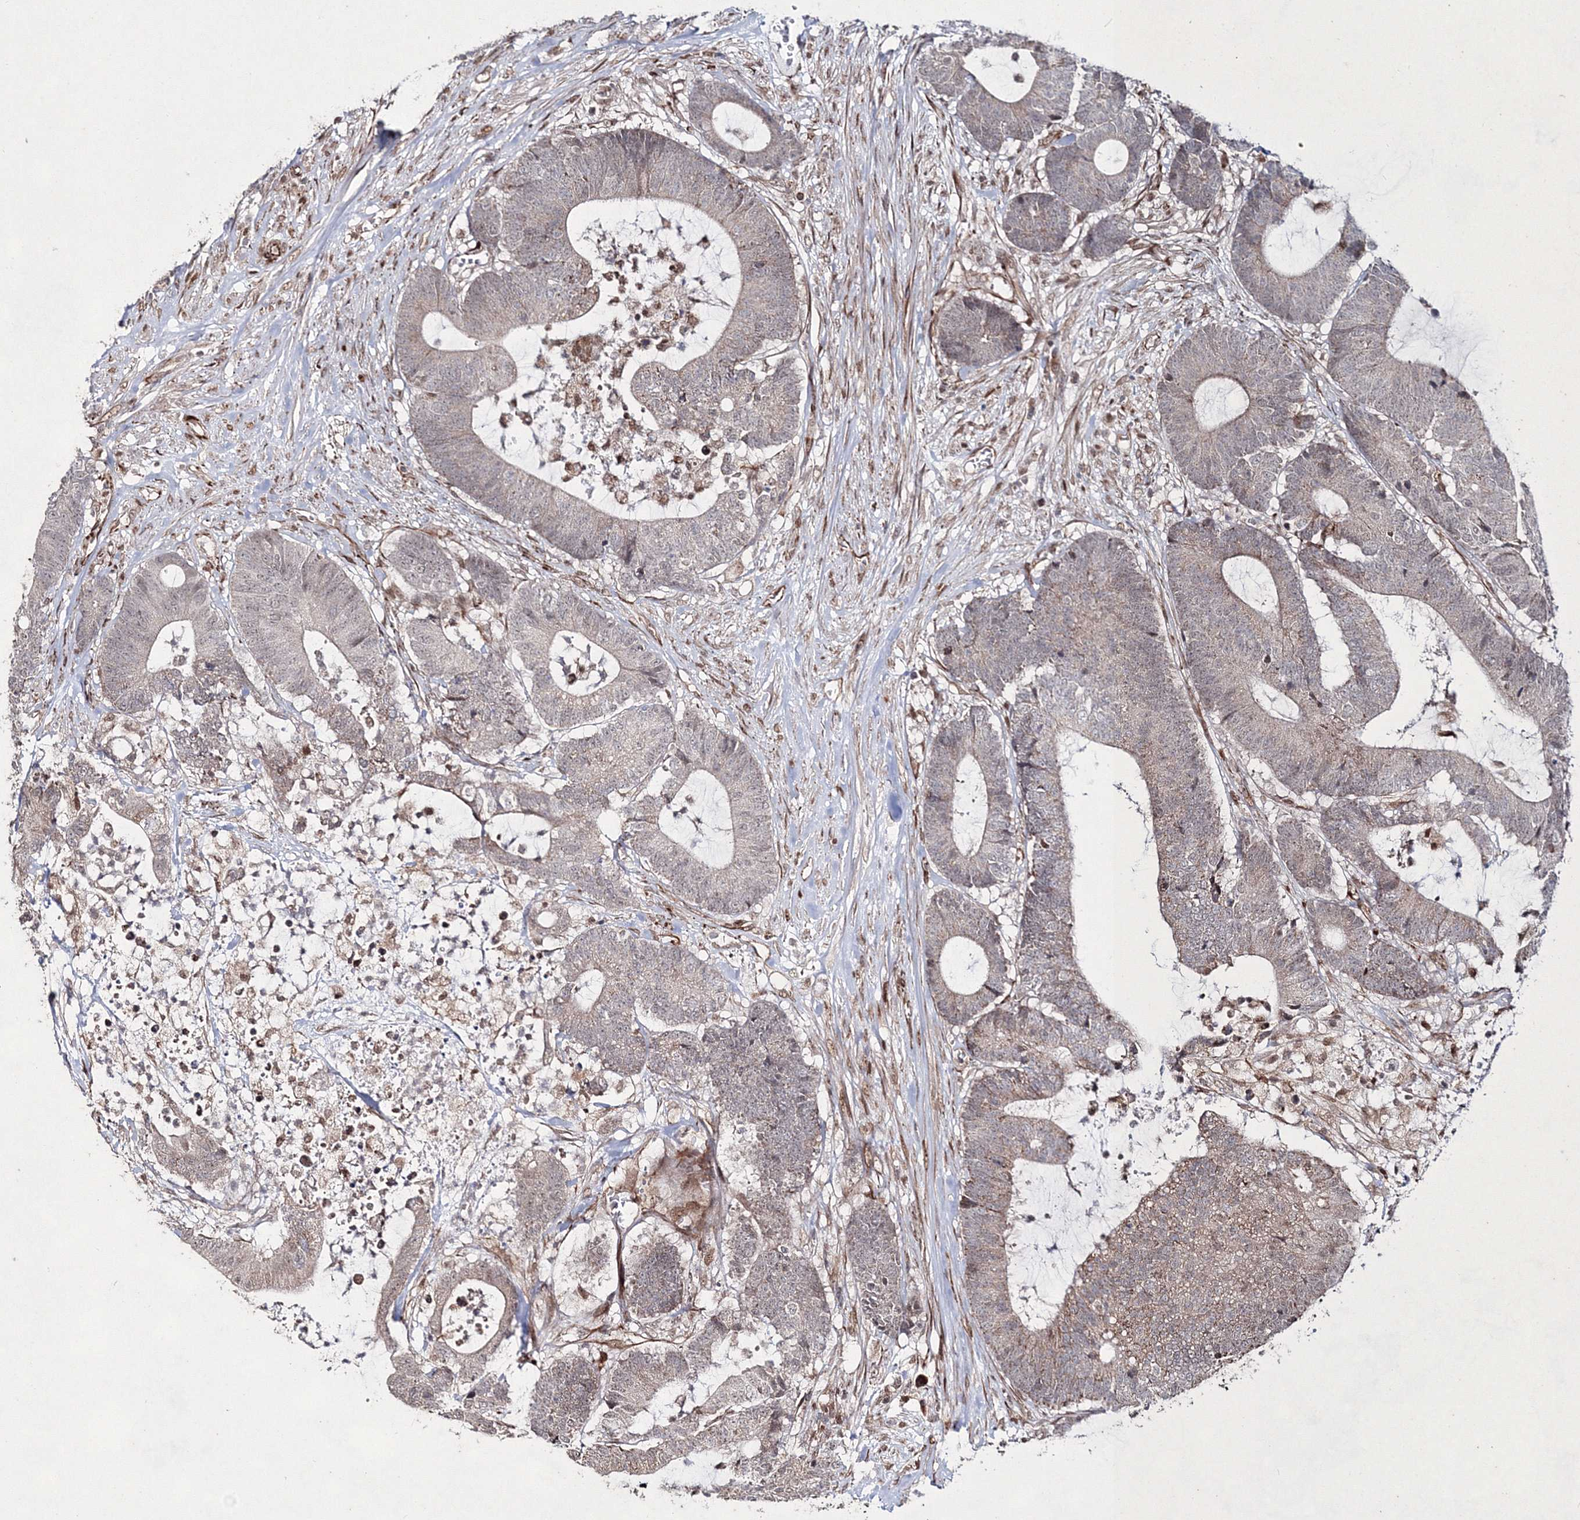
{"staining": {"intensity": "weak", "quantity": ">75%", "location": "cytoplasmic/membranous,nuclear"}, "tissue": "colorectal cancer", "cell_type": "Tumor cells", "image_type": "cancer", "snomed": [{"axis": "morphology", "description": "Adenocarcinoma, NOS"}, {"axis": "topography", "description": "Colon"}], "caption": "Immunohistochemistry (IHC) image of neoplastic tissue: human colorectal cancer stained using immunohistochemistry (IHC) reveals low levels of weak protein expression localized specifically in the cytoplasmic/membranous and nuclear of tumor cells, appearing as a cytoplasmic/membranous and nuclear brown color.", "gene": "SNIP1", "patient": {"sex": "female", "age": 84}}